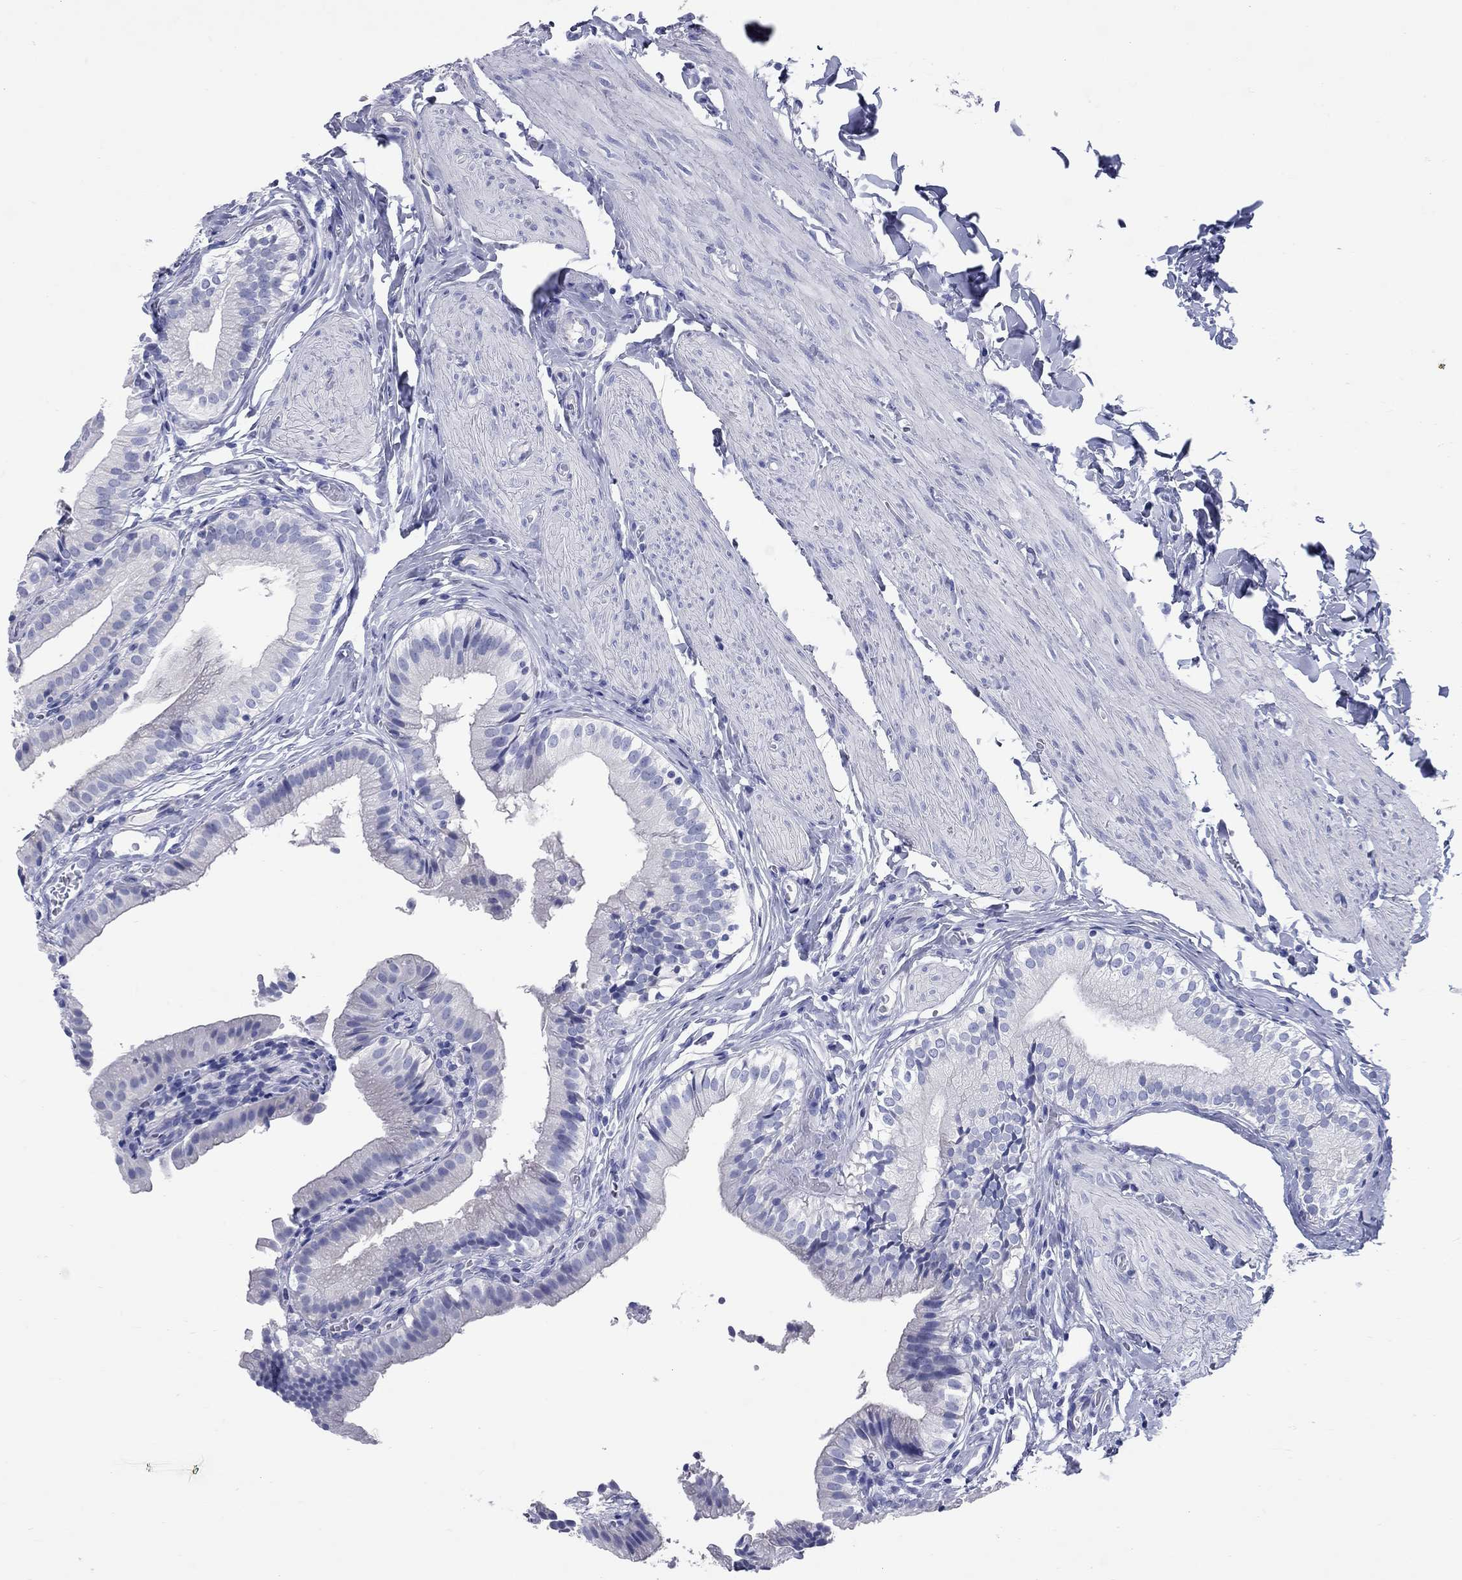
{"staining": {"intensity": "negative", "quantity": "none", "location": "none"}, "tissue": "gallbladder", "cell_type": "Glandular cells", "image_type": "normal", "snomed": [{"axis": "morphology", "description": "Normal tissue, NOS"}, {"axis": "topography", "description": "Gallbladder"}], "caption": "This micrograph is of unremarkable gallbladder stained with immunohistochemistry (IHC) to label a protein in brown with the nuclei are counter-stained blue. There is no staining in glandular cells.", "gene": "CCNA1", "patient": {"sex": "female", "age": 47}}